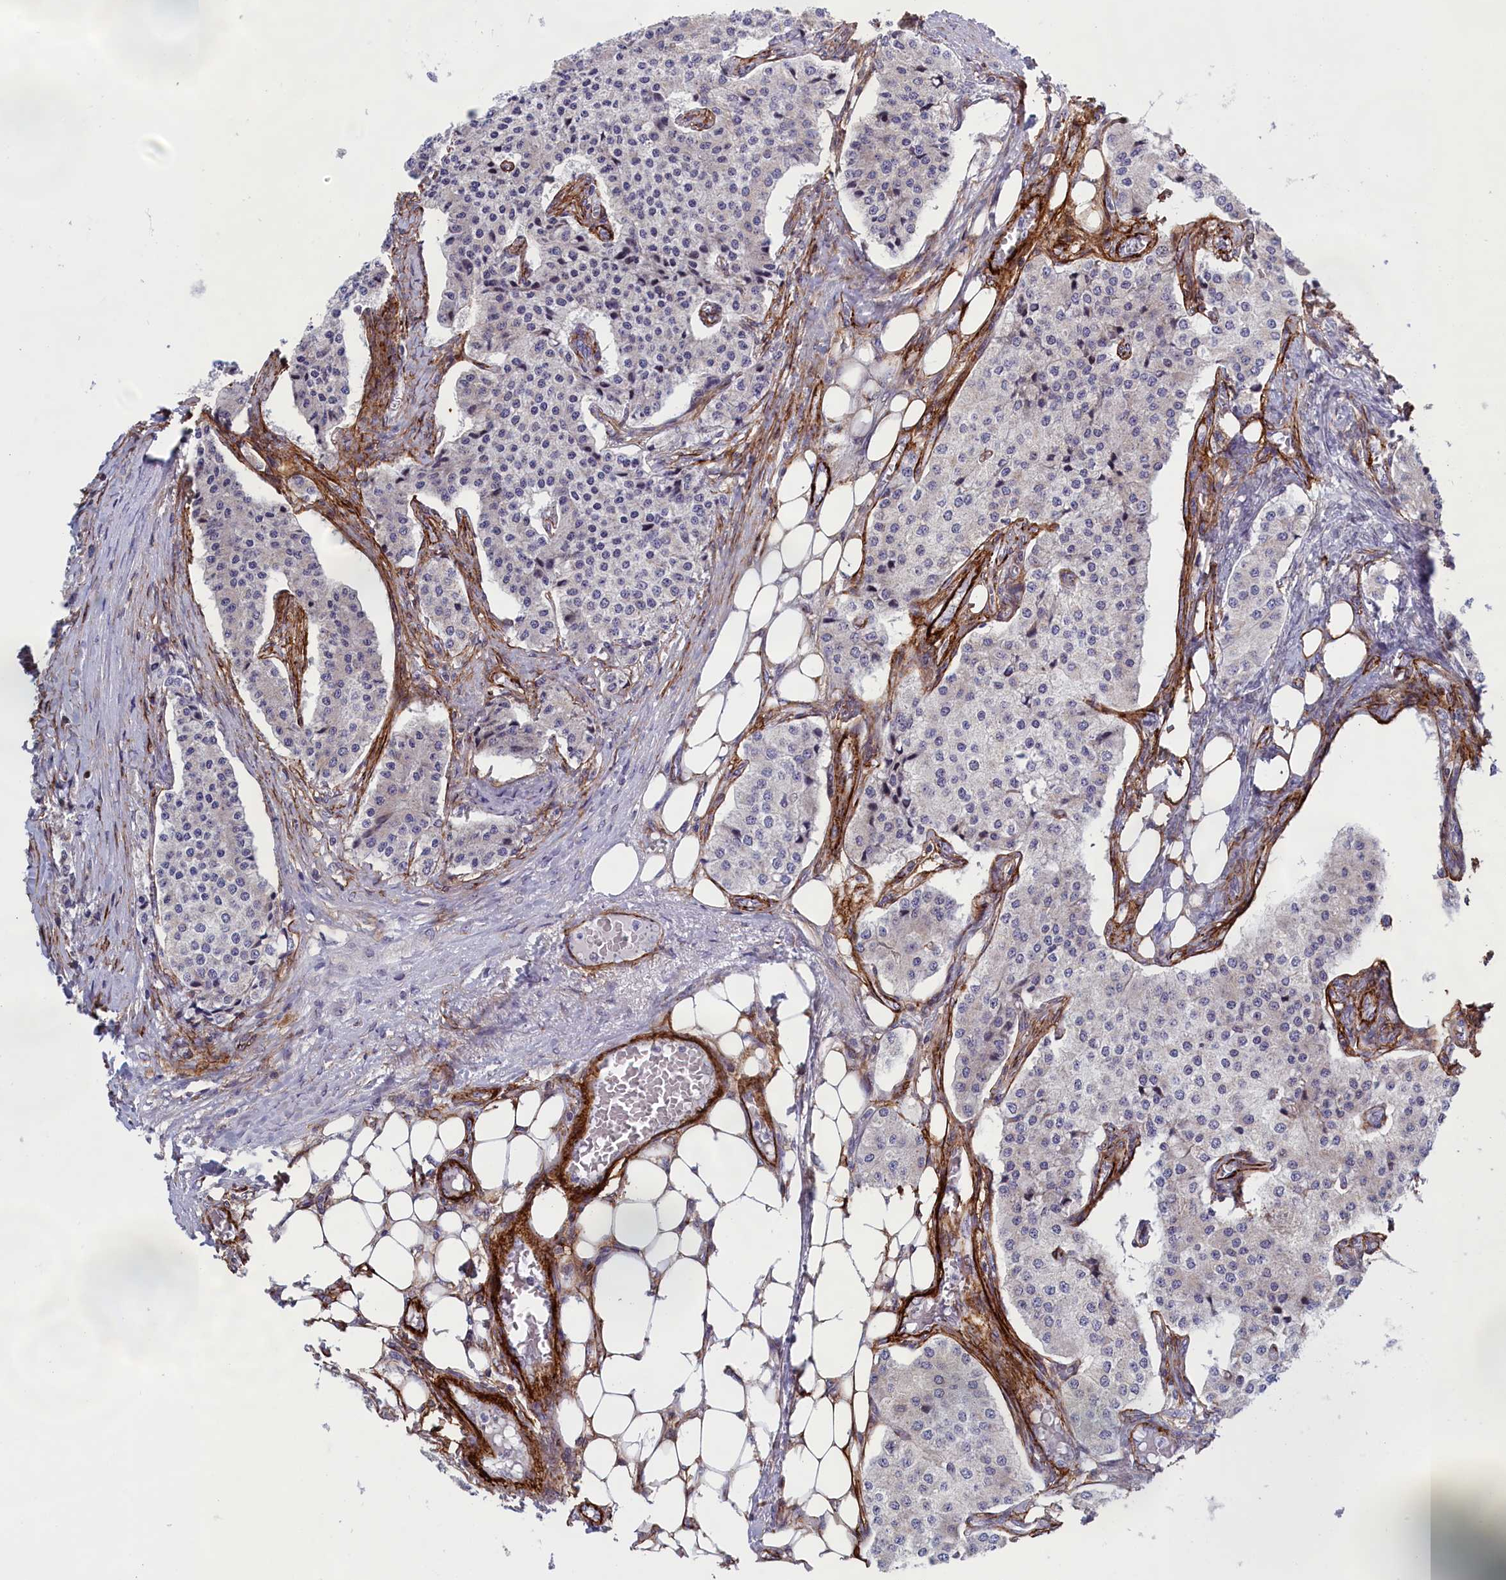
{"staining": {"intensity": "negative", "quantity": "none", "location": "none"}, "tissue": "carcinoid", "cell_type": "Tumor cells", "image_type": "cancer", "snomed": [{"axis": "morphology", "description": "Carcinoid, malignant, NOS"}, {"axis": "topography", "description": "Colon"}], "caption": "A photomicrograph of human malignant carcinoid is negative for staining in tumor cells.", "gene": "PPAN", "patient": {"sex": "female", "age": 52}}